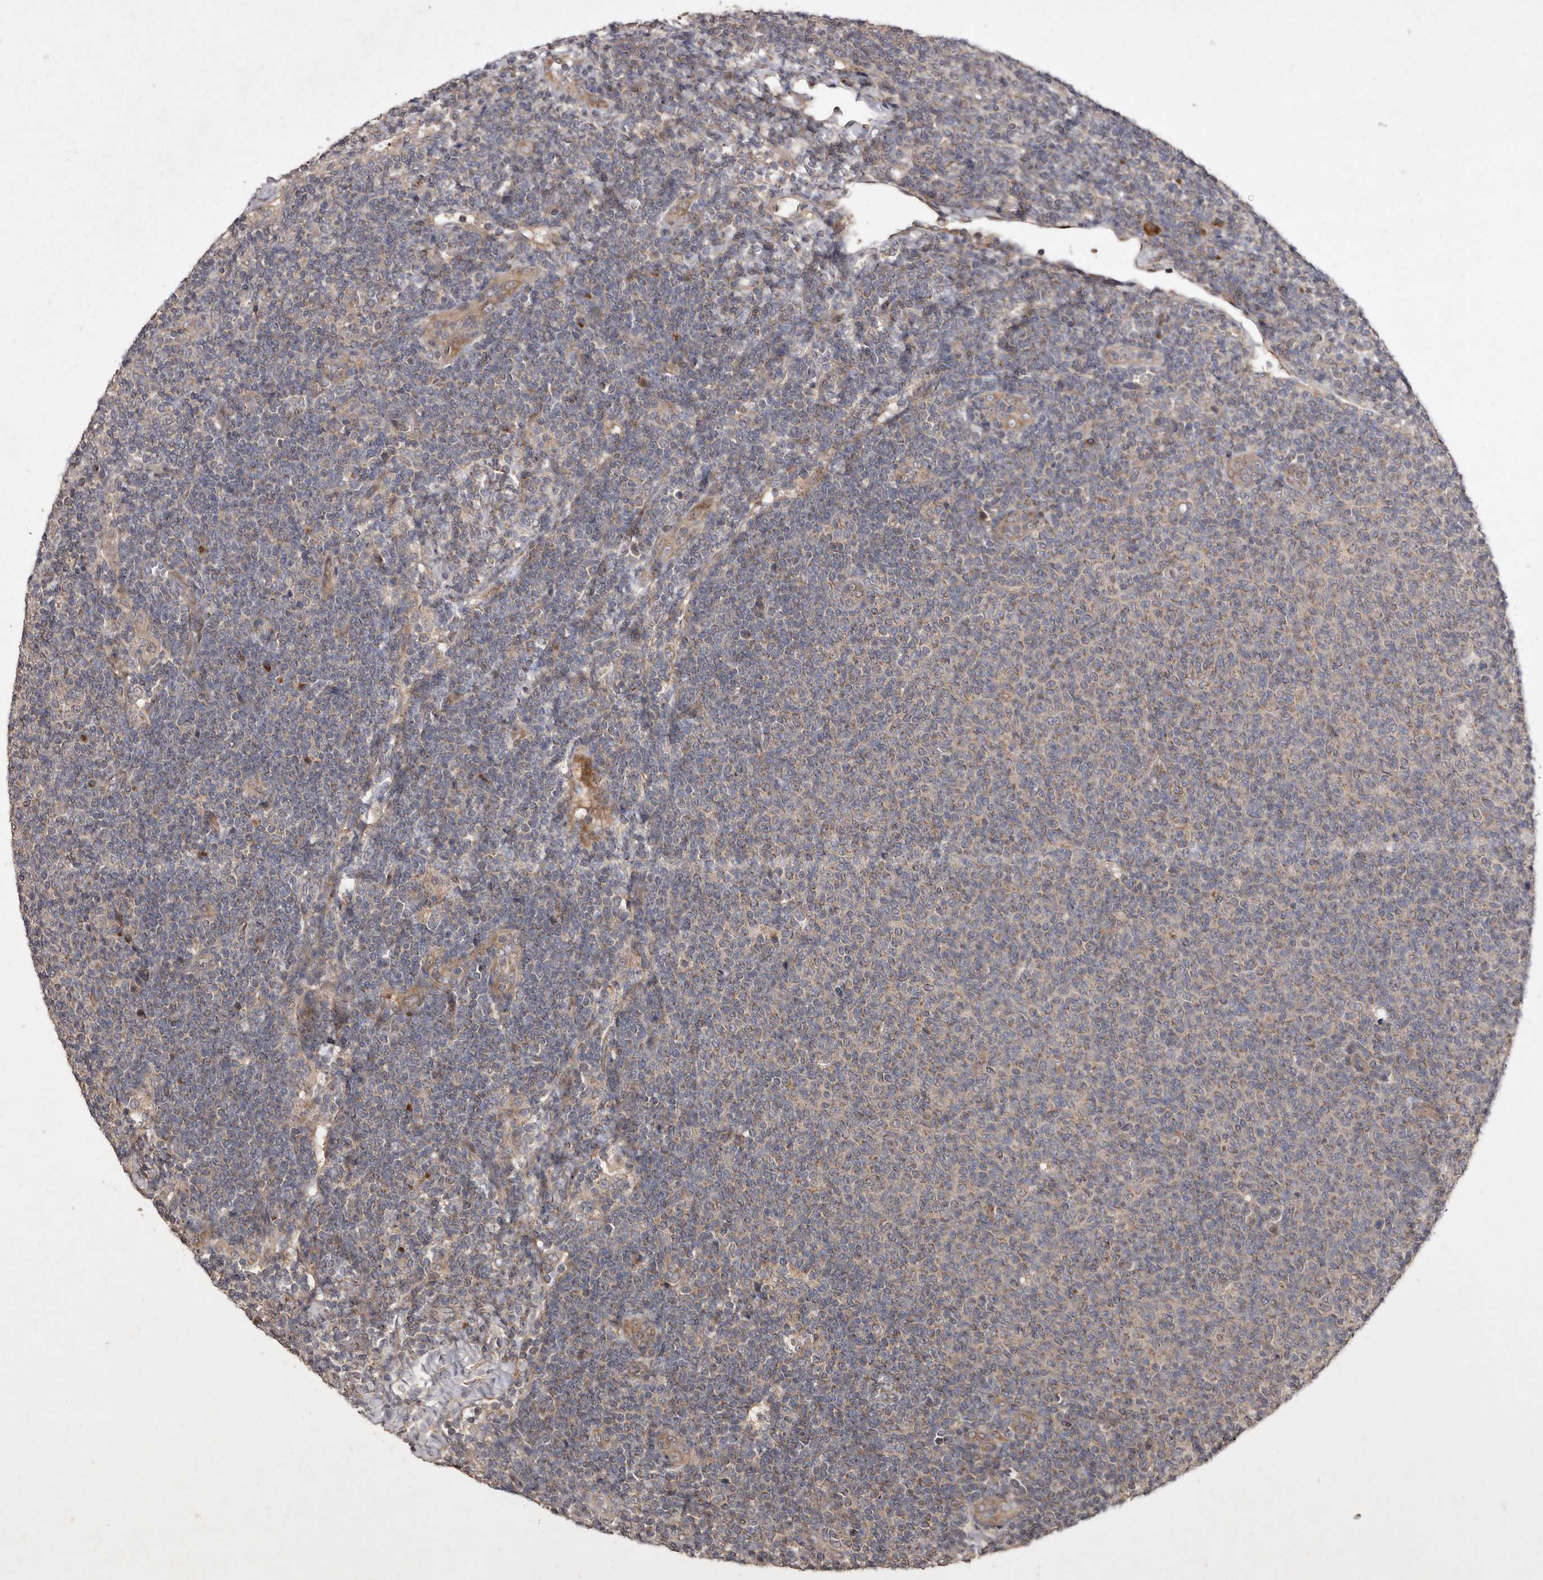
{"staining": {"intensity": "weak", "quantity": "25%-75%", "location": "cytoplasmic/membranous"}, "tissue": "lymphoma", "cell_type": "Tumor cells", "image_type": "cancer", "snomed": [{"axis": "morphology", "description": "Malignant lymphoma, non-Hodgkin's type, Low grade"}, {"axis": "topography", "description": "Lymph node"}], "caption": "The histopathology image reveals staining of low-grade malignant lymphoma, non-Hodgkin's type, revealing weak cytoplasmic/membranous protein positivity (brown color) within tumor cells.", "gene": "FLAD1", "patient": {"sex": "male", "age": 66}}